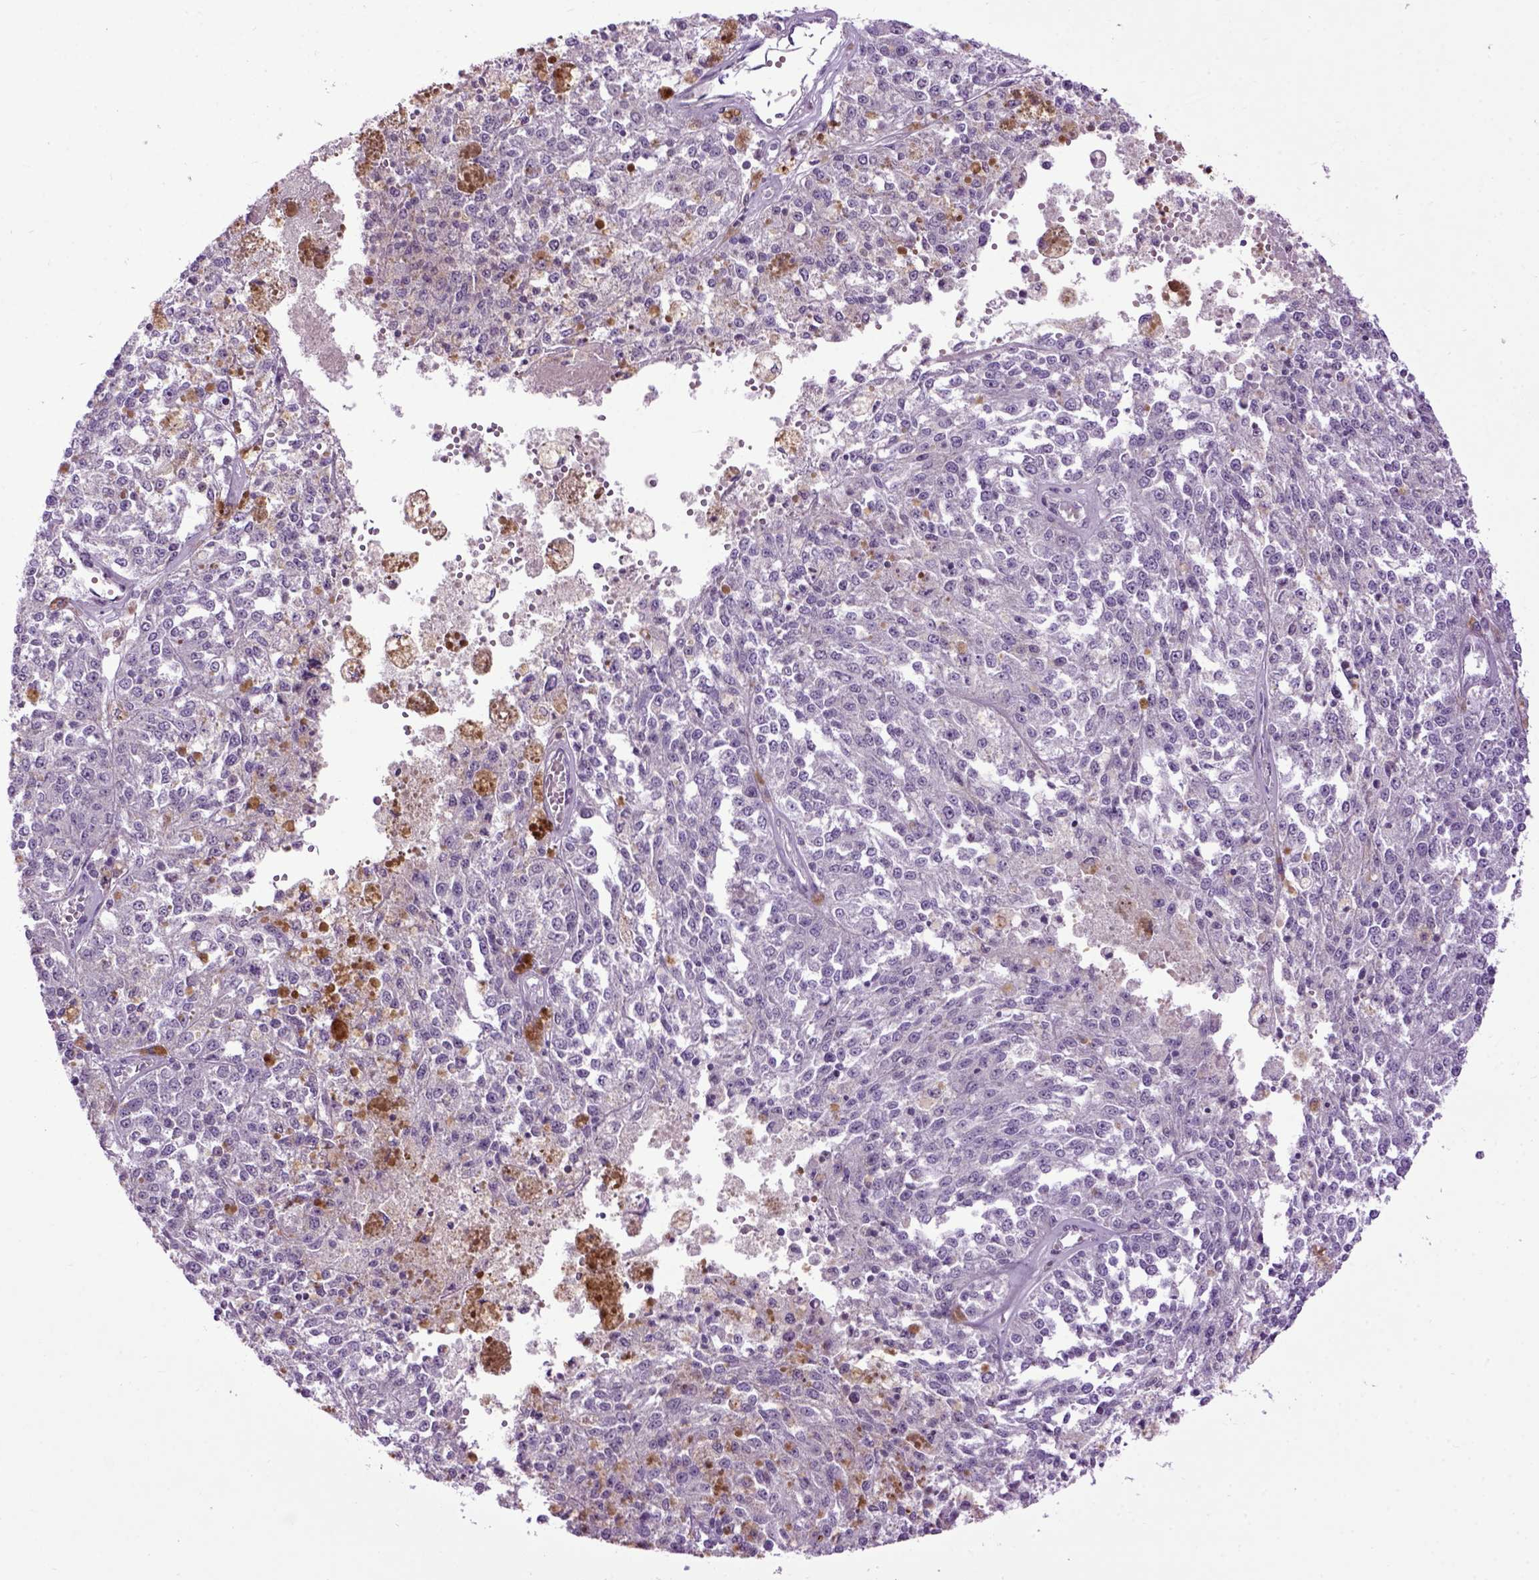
{"staining": {"intensity": "negative", "quantity": "none", "location": "none"}, "tissue": "melanoma", "cell_type": "Tumor cells", "image_type": "cancer", "snomed": [{"axis": "morphology", "description": "Malignant melanoma, Metastatic site"}, {"axis": "topography", "description": "Lymph node"}], "caption": "IHC histopathology image of melanoma stained for a protein (brown), which reveals no staining in tumor cells.", "gene": "EMILIN3", "patient": {"sex": "female", "age": 64}}